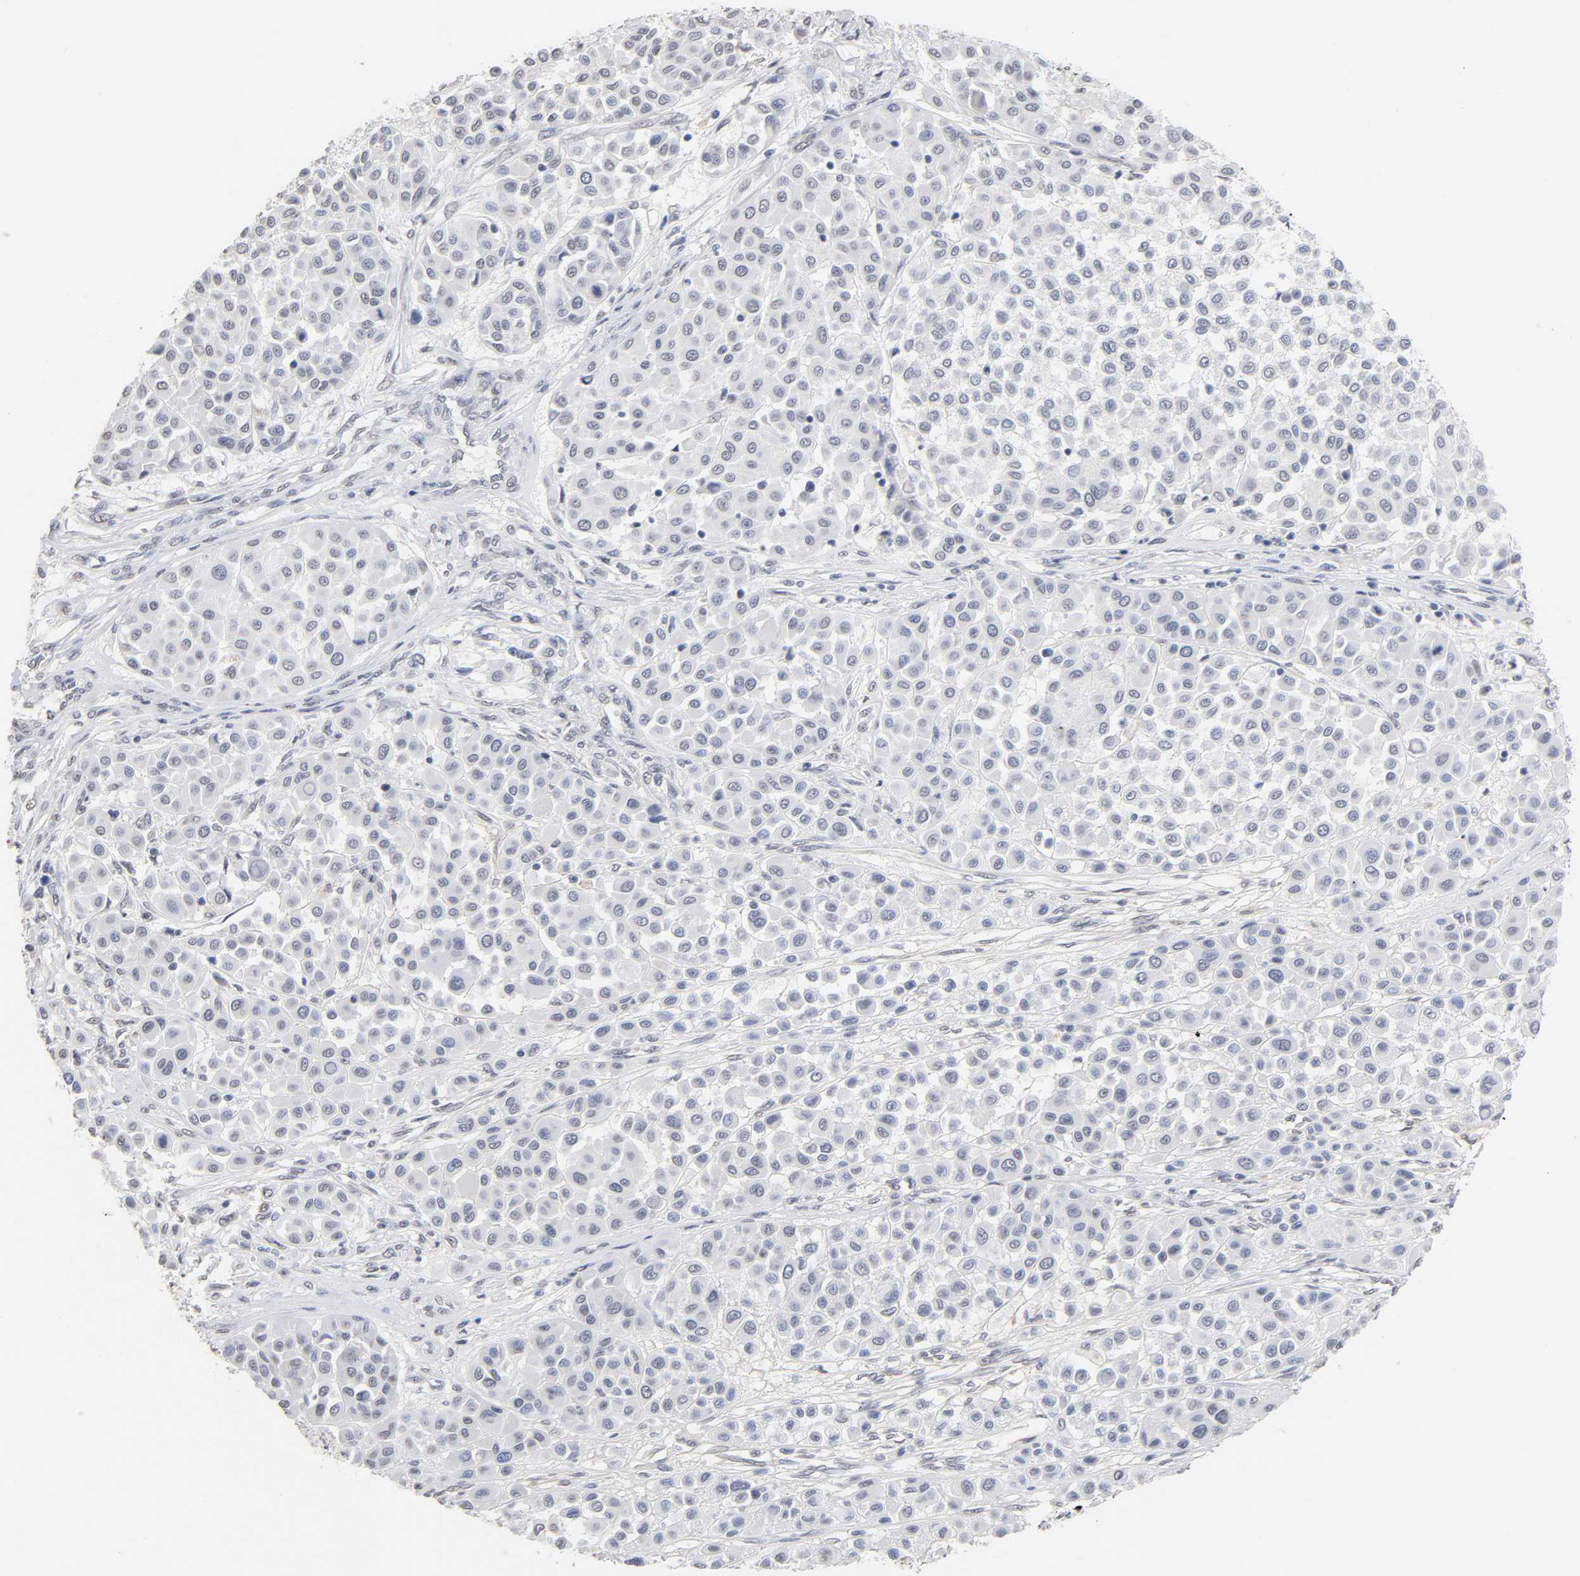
{"staining": {"intensity": "negative", "quantity": "none", "location": "none"}, "tissue": "melanoma", "cell_type": "Tumor cells", "image_type": "cancer", "snomed": [{"axis": "morphology", "description": "Malignant melanoma, Metastatic site"}, {"axis": "topography", "description": "Soft tissue"}], "caption": "The micrograph exhibits no staining of tumor cells in malignant melanoma (metastatic site).", "gene": "CRABP2", "patient": {"sex": "male", "age": 41}}